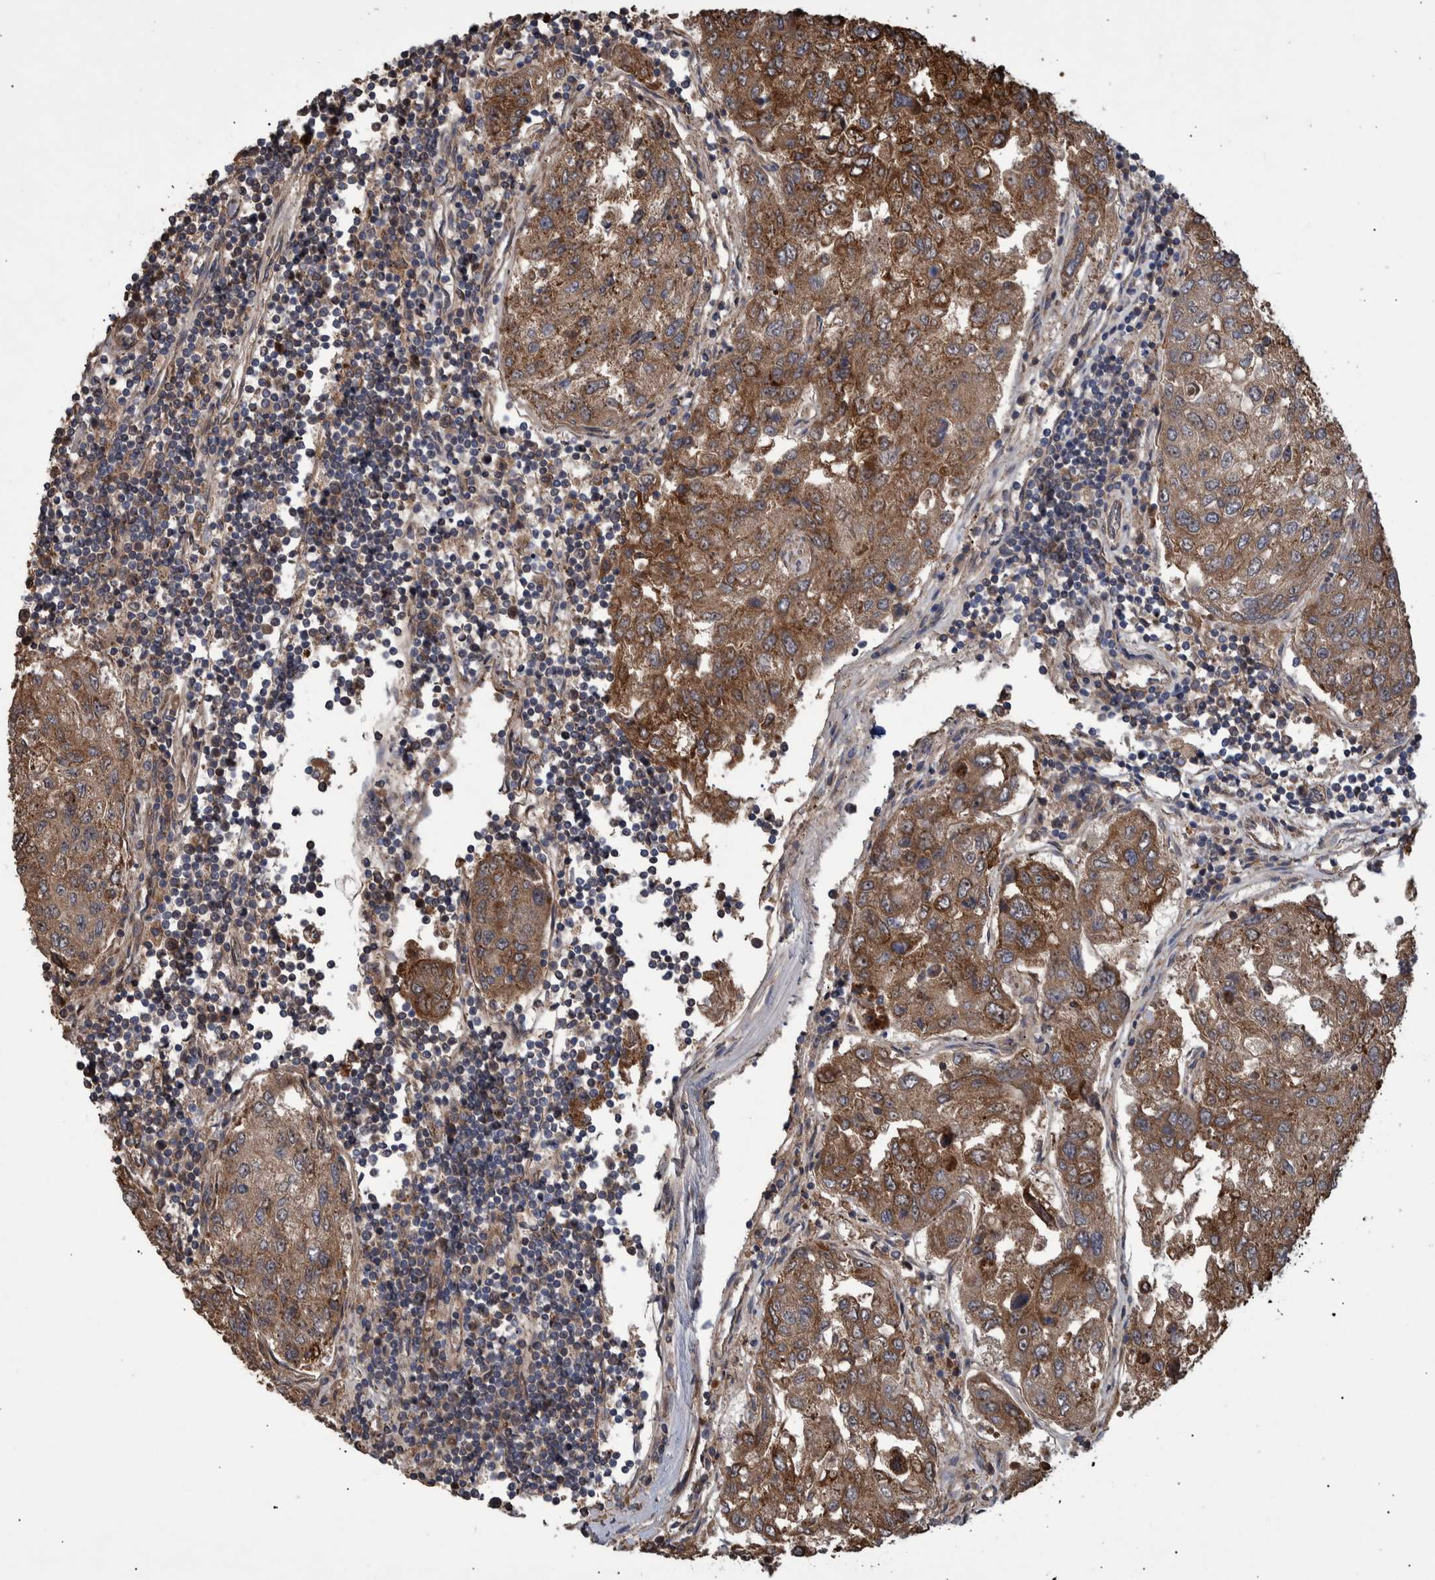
{"staining": {"intensity": "moderate", "quantity": ">75%", "location": "cytoplasmic/membranous"}, "tissue": "urothelial cancer", "cell_type": "Tumor cells", "image_type": "cancer", "snomed": [{"axis": "morphology", "description": "Urothelial carcinoma, High grade"}, {"axis": "topography", "description": "Lymph node"}, {"axis": "topography", "description": "Urinary bladder"}], "caption": "Moderate cytoplasmic/membranous staining for a protein is identified in about >75% of tumor cells of urothelial cancer using immunohistochemistry.", "gene": "B3GNTL1", "patient": {"sex": "male", "age": 51}}